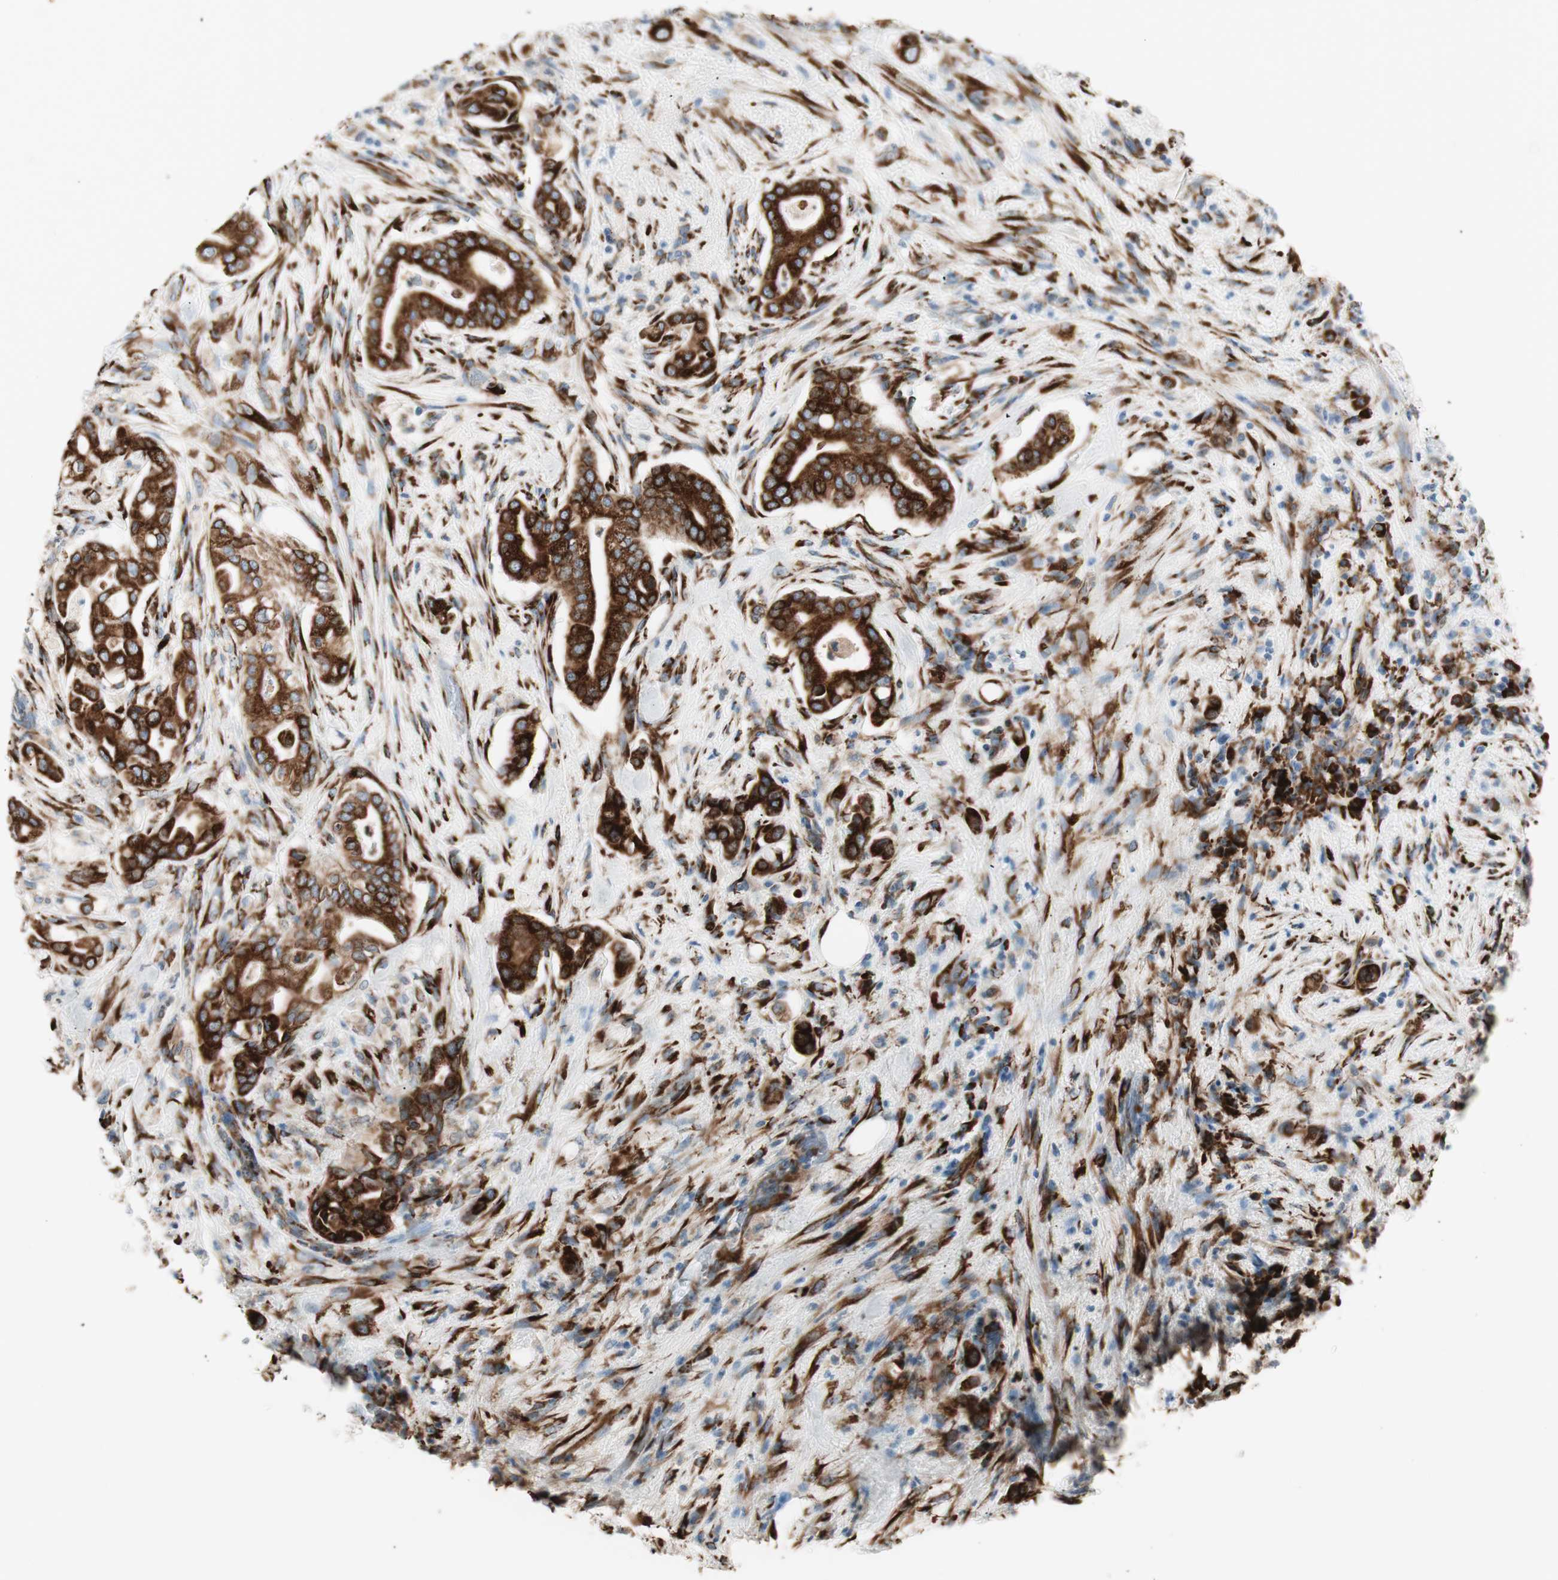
{"staining": {"intensity": "strong", "quantity": ">75%", "location": "cytoplasmic/membranous"}, "tissue": "liver cancer", "cell_type": "Tumor cells", "image_type": "cancer", "snomed": [{"axis": "morphology", "description": "Cholangiocarcinoma"}, {"axis": "topography", "description": "Liver"}], "caption": "Liver cholangiocarcinoma stained with DAB IHC displays high levels of strong cytoplasmic/membranous staining in about >75% of tumor cells. (IHC, brightfield microscopy, high magnification).", "gene": "P4HTM", "patient": {"sex": "female", "age": 68}}